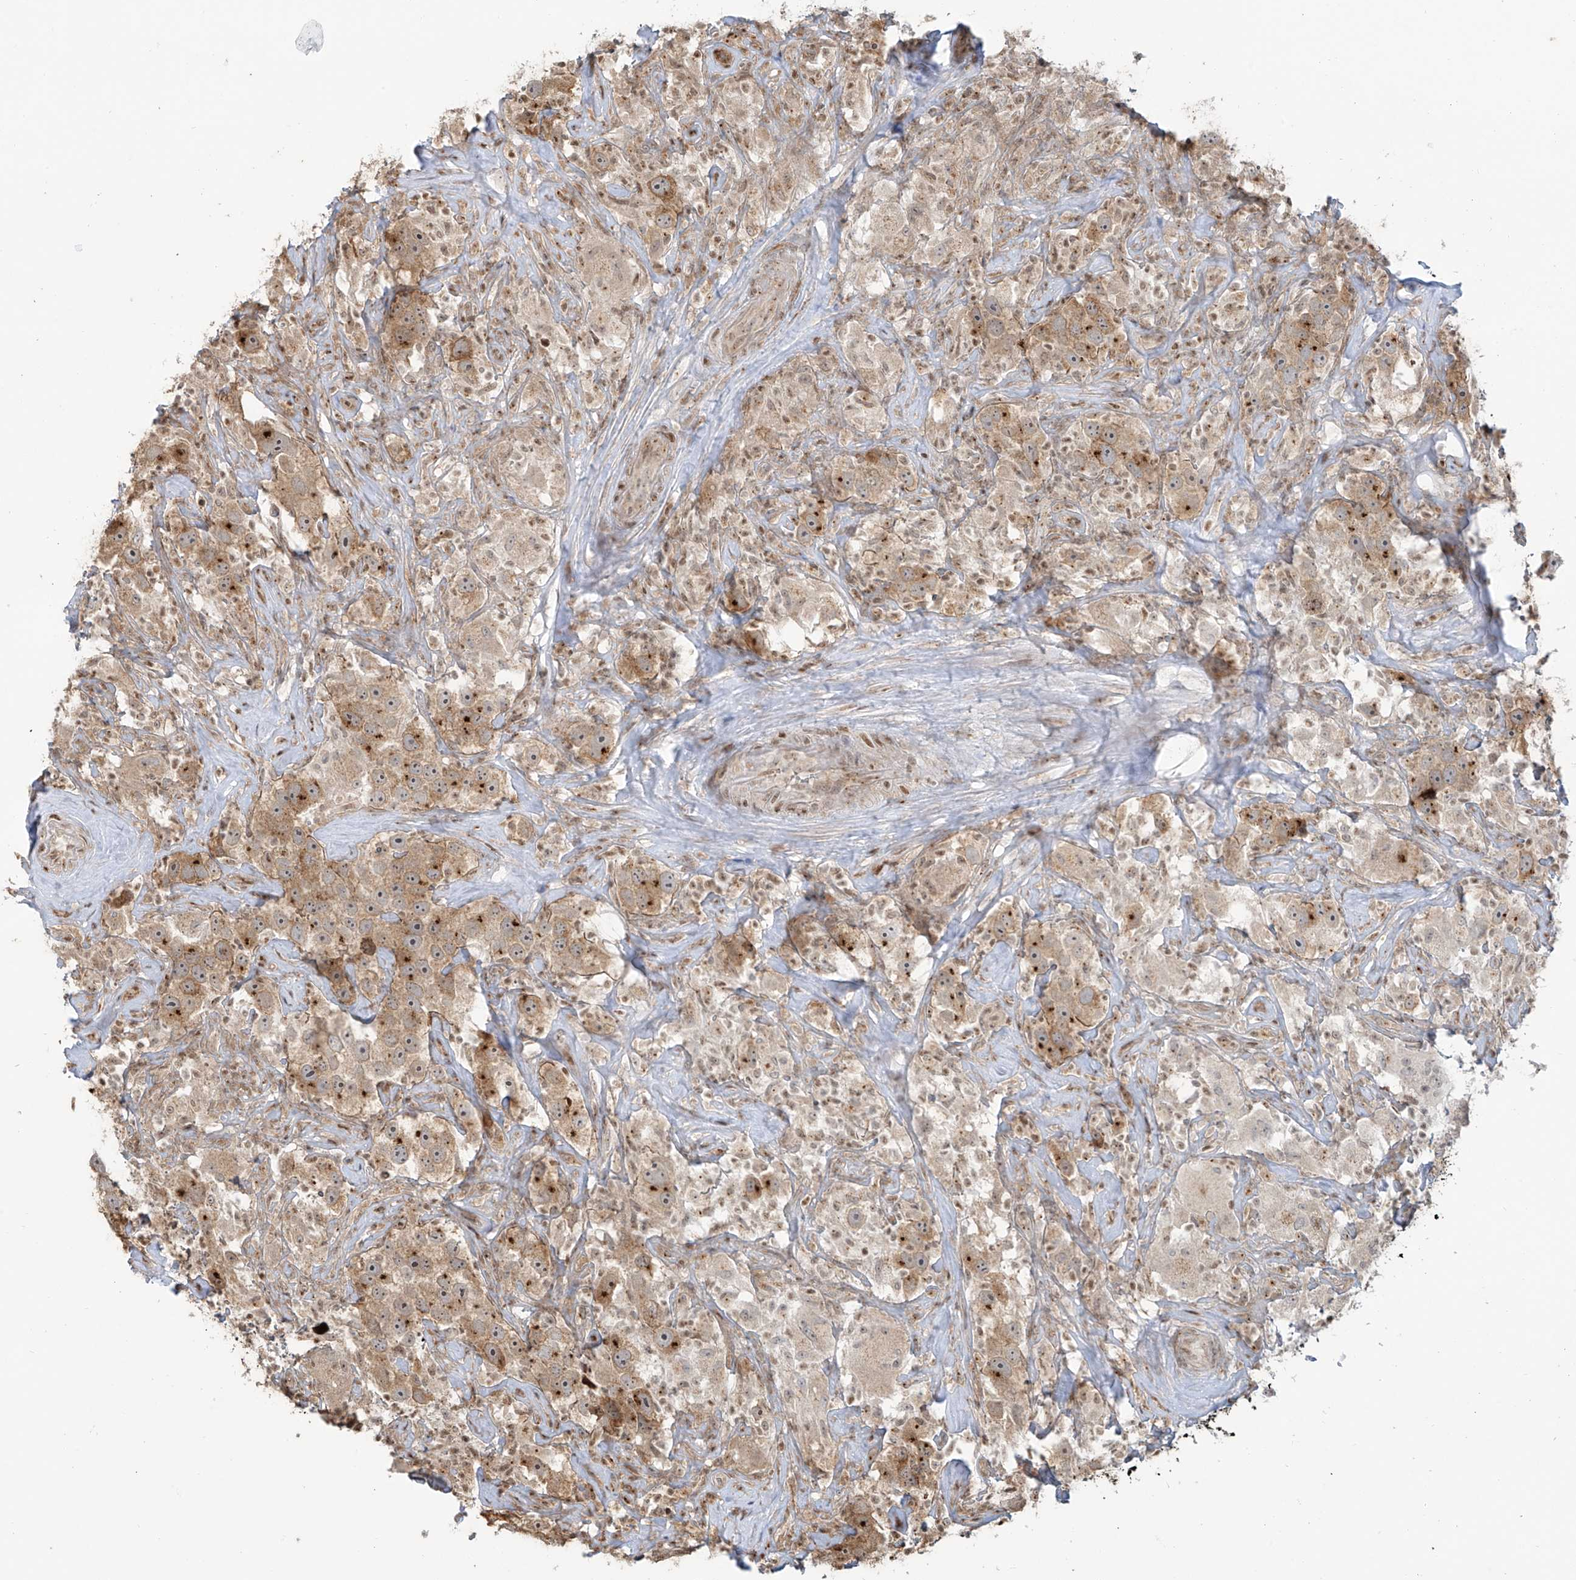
{"staining": {"intensity": "moderate", "quantity": ">75%", "location": "cytoplasmic/membranous"}, "tissue": "testis cancer", "cell_type": "Tumor cells", "image_type": "cancer", "snomed": [{"axis": "morphology", "description": "Seminoma, NOS"}, {"axis": "topography", "description": "Testis"}], "caption": "Protein expression analysis of seminoma (testis) reveals moderate cytoplasmic/membranous staining in about >75% of tumor cells.", "gene": "VMP1", "patient": {"sex": "male", "age": 49}}